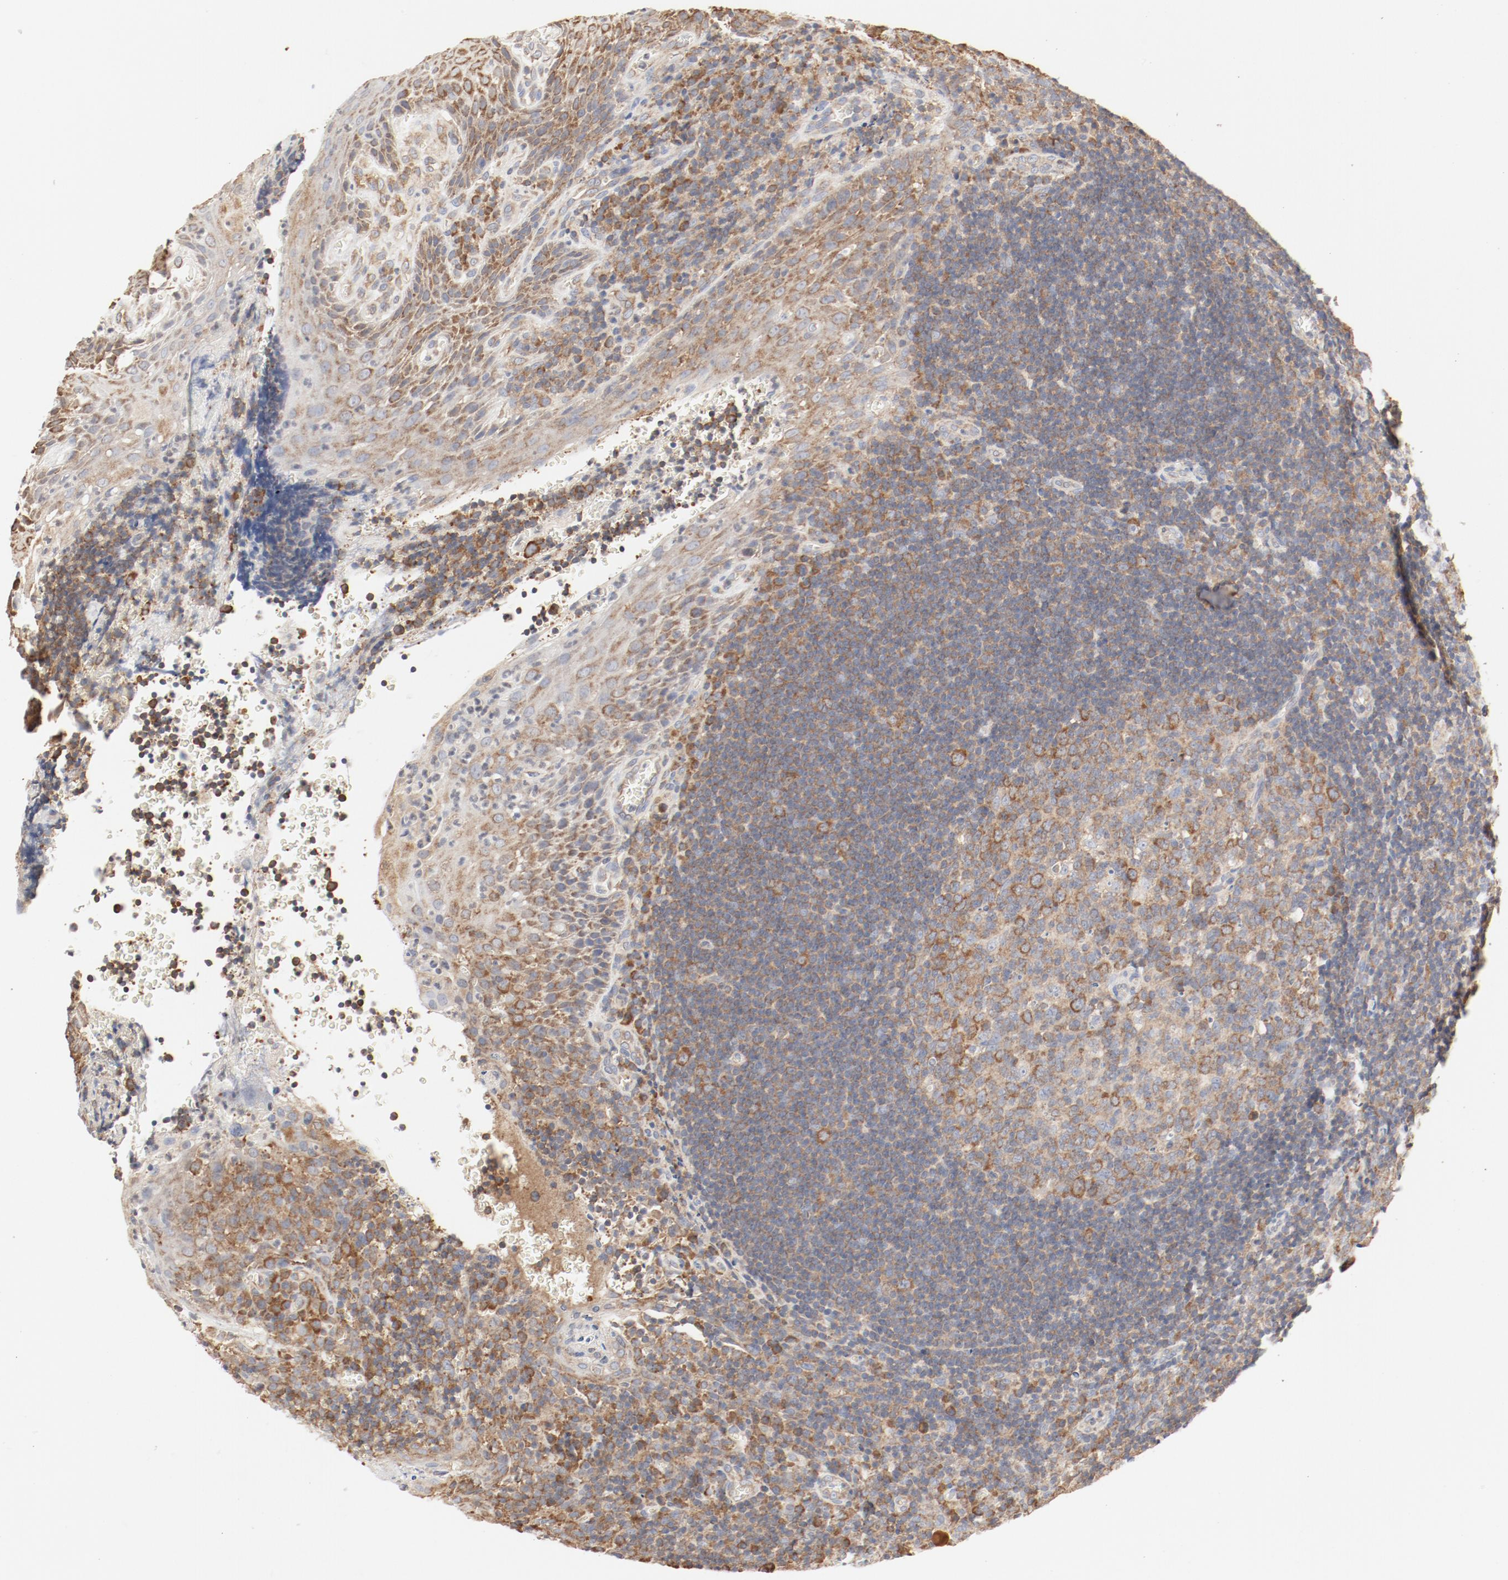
{"staining": {"intensity": "moderate", "quantity": ">75%", "location": "cytoplasmic/membranous"}, "tissue": "tonsil", "cell_type": "Germinal center cells", "image_type": "normal", "snomed": [{"axis": "morphology", "description": "Normal tissue, NOS"}, {"axis": "topography", "description": "Tonsil"}], "caption": "A brown stain highlights moderate cytoplasmic/membranous expression of a protein in germinal center cells of normal tonsil. Using DAB (3,3'-diaminobenzidine) (brown) and hematoxylin (blue) stains, captured at high magnification using brightfield microscopy.", "gene": "RPS6", "patient": {"sex": "male", "age": 20}}